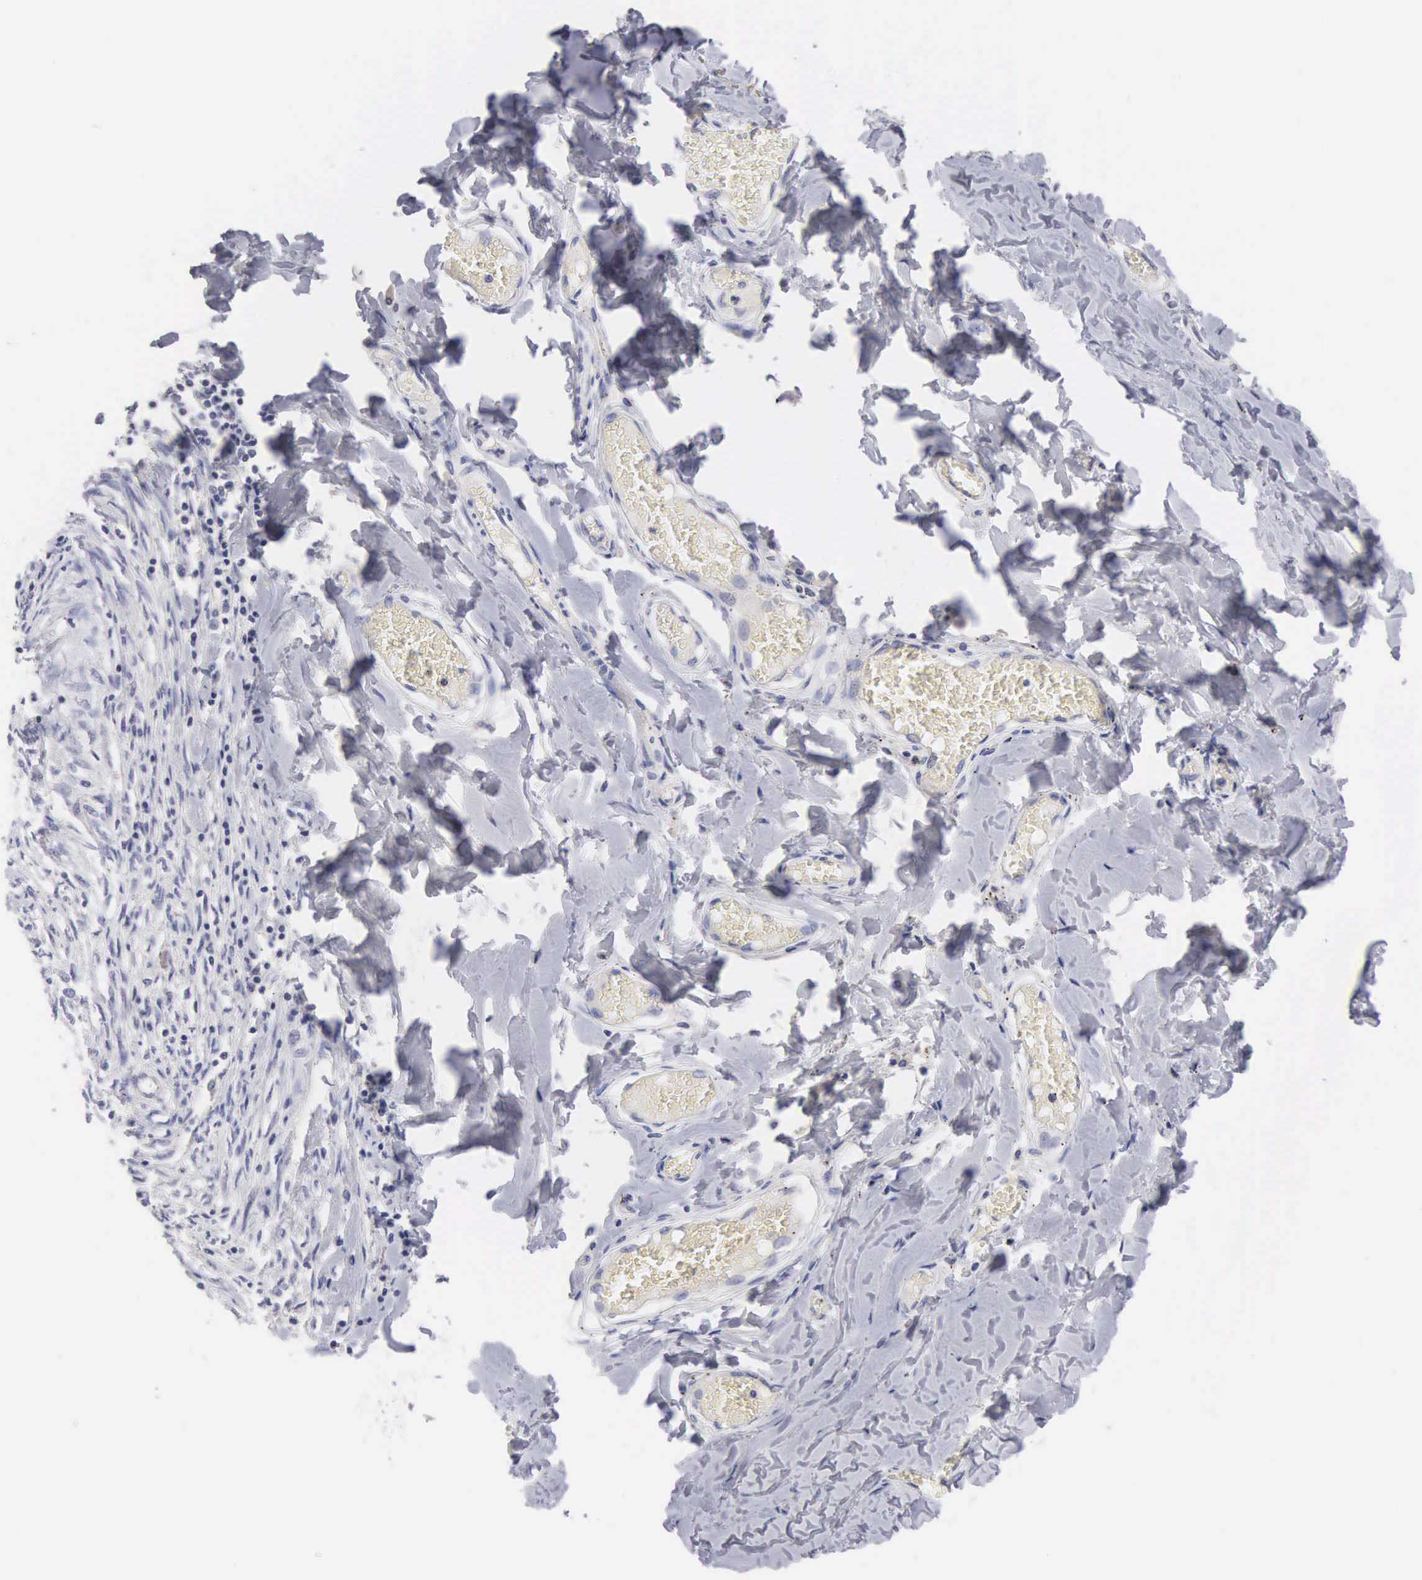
{"staining": {"intensity": "negative", "quantity": "none", "location": "none"}, "tissue": "adipose tissue", "cell_type": "Adipocytes", "image_type": "normal", "snomed": [{"axis": "morphology", "description": "Normal tissue, NOS"}, {"axis": "morphology", "description": "Sarcoma, NOS"}, {"axis": "topography", "description": "Skin"}, {"axis": "topography", "description": "Soft tissue"}], "caption": "Benign adipose tissue was stained to show a protein in brown. There is no significant expression in adipocytes. (Stains: DAB immunohistochemistry (IHC) with hematoxylin counter stain, Microscopy: brightfield microscopy at high magnification).", "gene": "SLITRK4", "patient": {"sex": "female", "age": 51}}